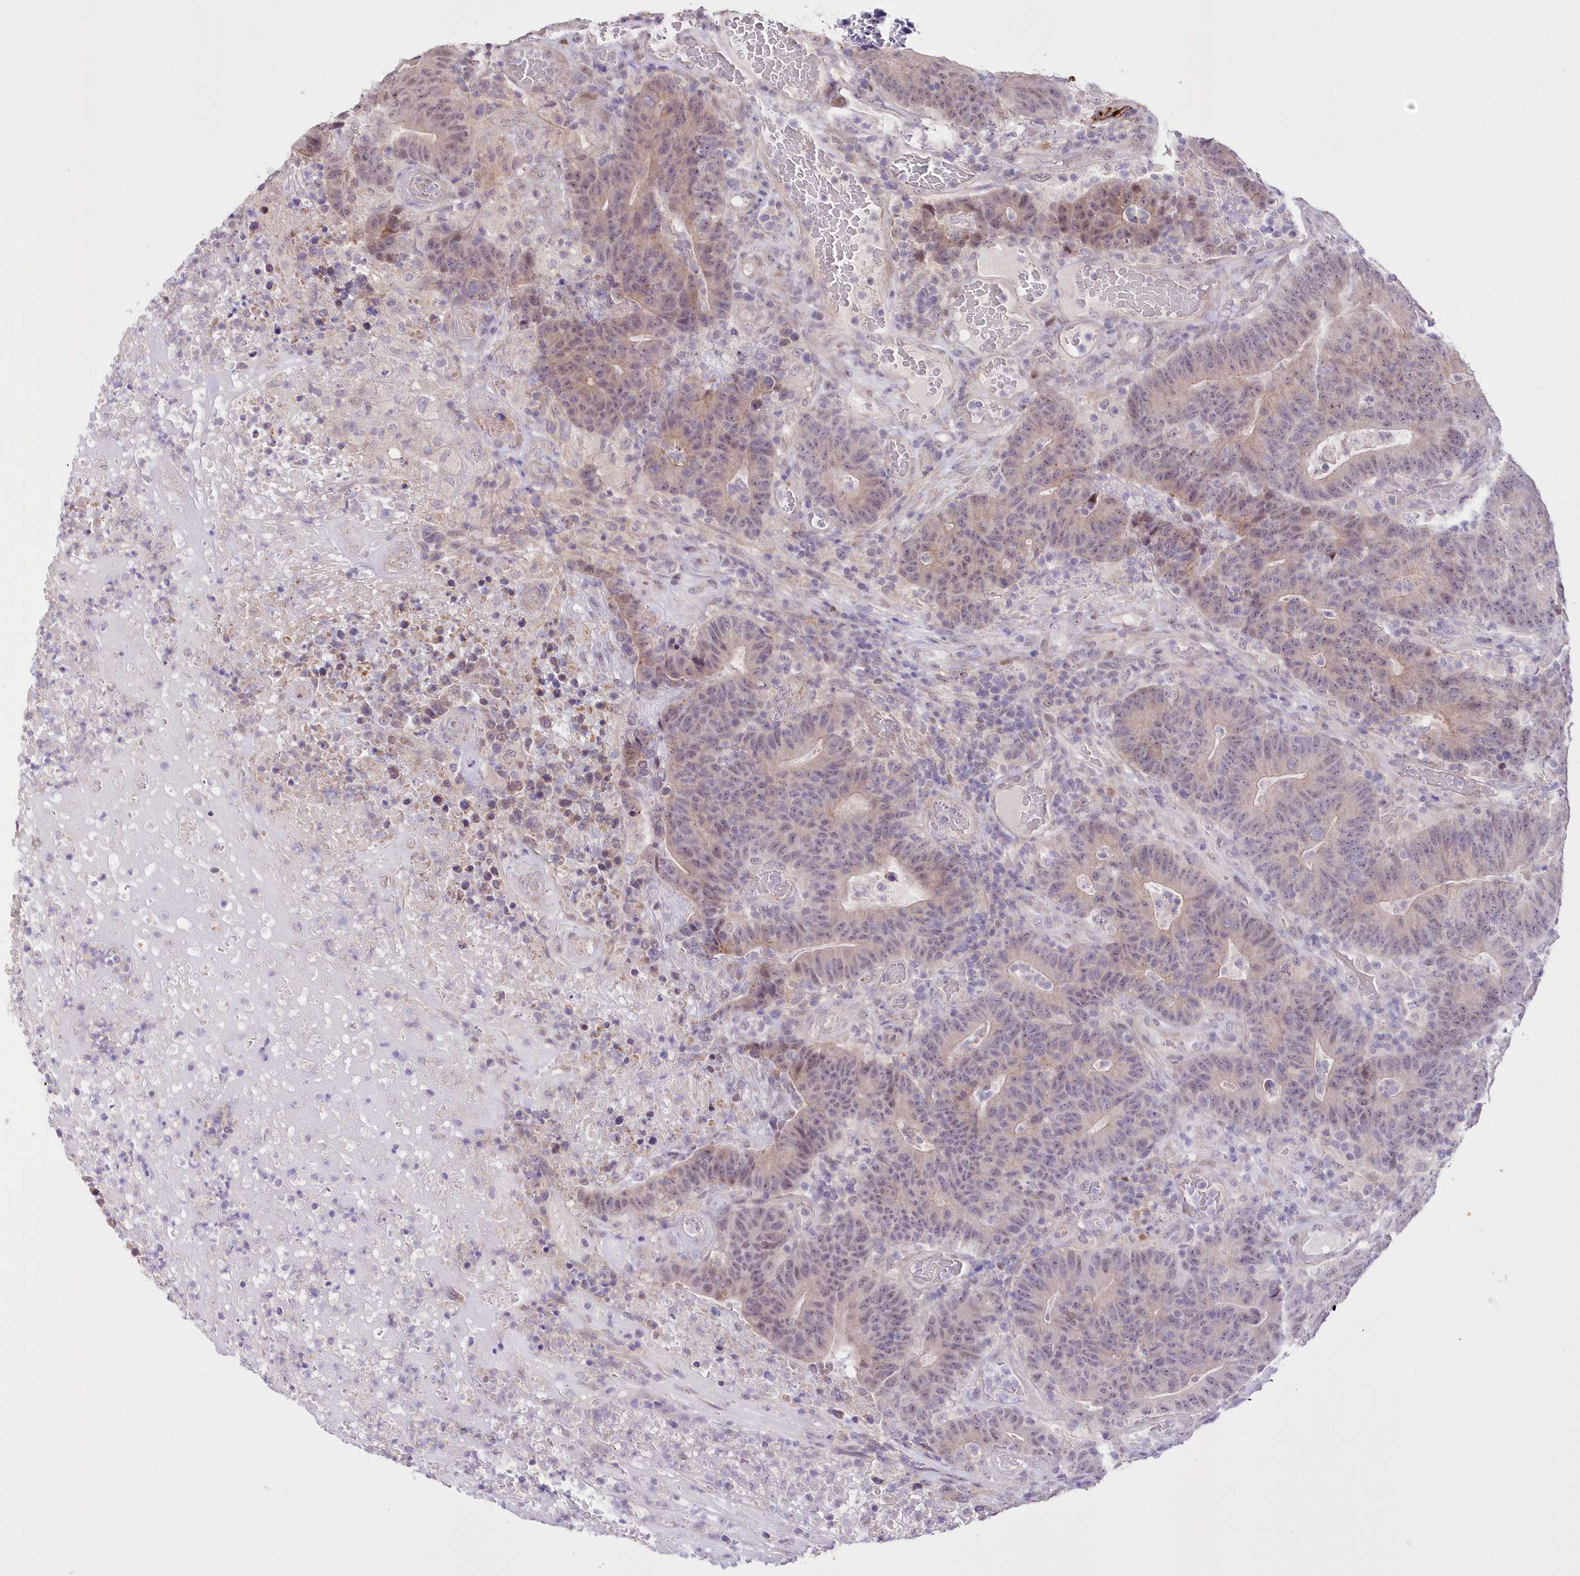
{"staining": {"intensity": "weak", "quantity": "<25%", "location": "cytoplasmic/membranous"}, "tissue": "colorectal cancer", "cell_type": "Tumor cells", "image_type": "cancer", "snomed": [{"axis": "morphology", "description": "Normal tissue, NOS"}, {"axis": "morphology", "description": "Adenocarcinoma, NOS"}, {"axis": "topography", "description": "Colon"}], "caption": "High power microscopy image of an immunohistochemistry (IHC) micrograph of adenocarcinoma (colorectal), revealing no significant expression in tumor cells.", "gene": "FAM241B", "patient": {"sex": "female", "age": 75}}